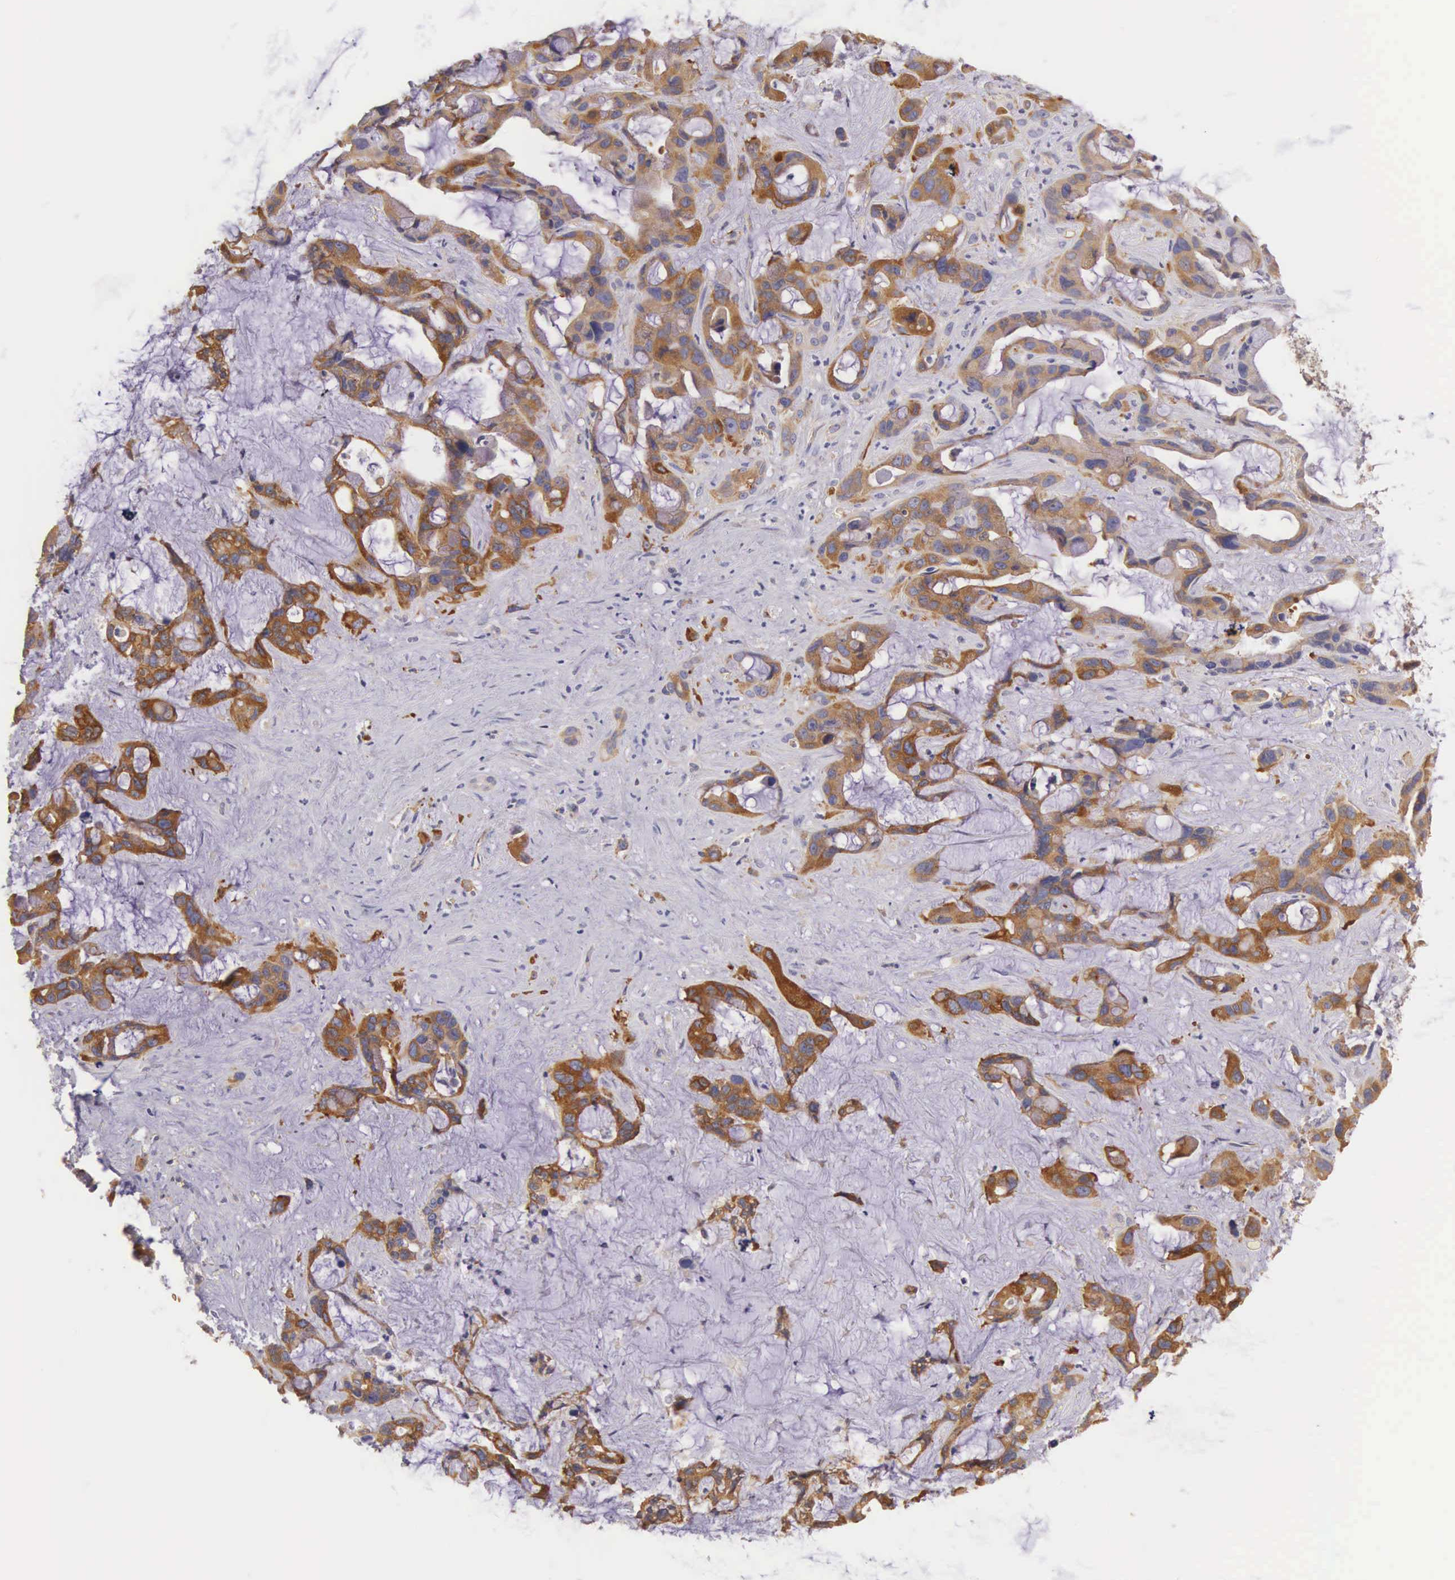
{"staining": {"intensity": "moderate", "quantity": ">75%", "location": "cytoplasmic/membranous"}, "tissue": "liver cancer", "cell_type": "Tumor cells", "image_type": "cancer", "snomed": [{"axis": "morphology", "description": "Cholangiocarcinoma"}, {"axis": "topography", "description": "Liver"}], "caption": "Liver cholangiocarcinoma stained with a protein marker demonstrates moderate staining in tumor cells.", "gene": "OSBPL3", "patient": {"sex": "female", "age": 65}}